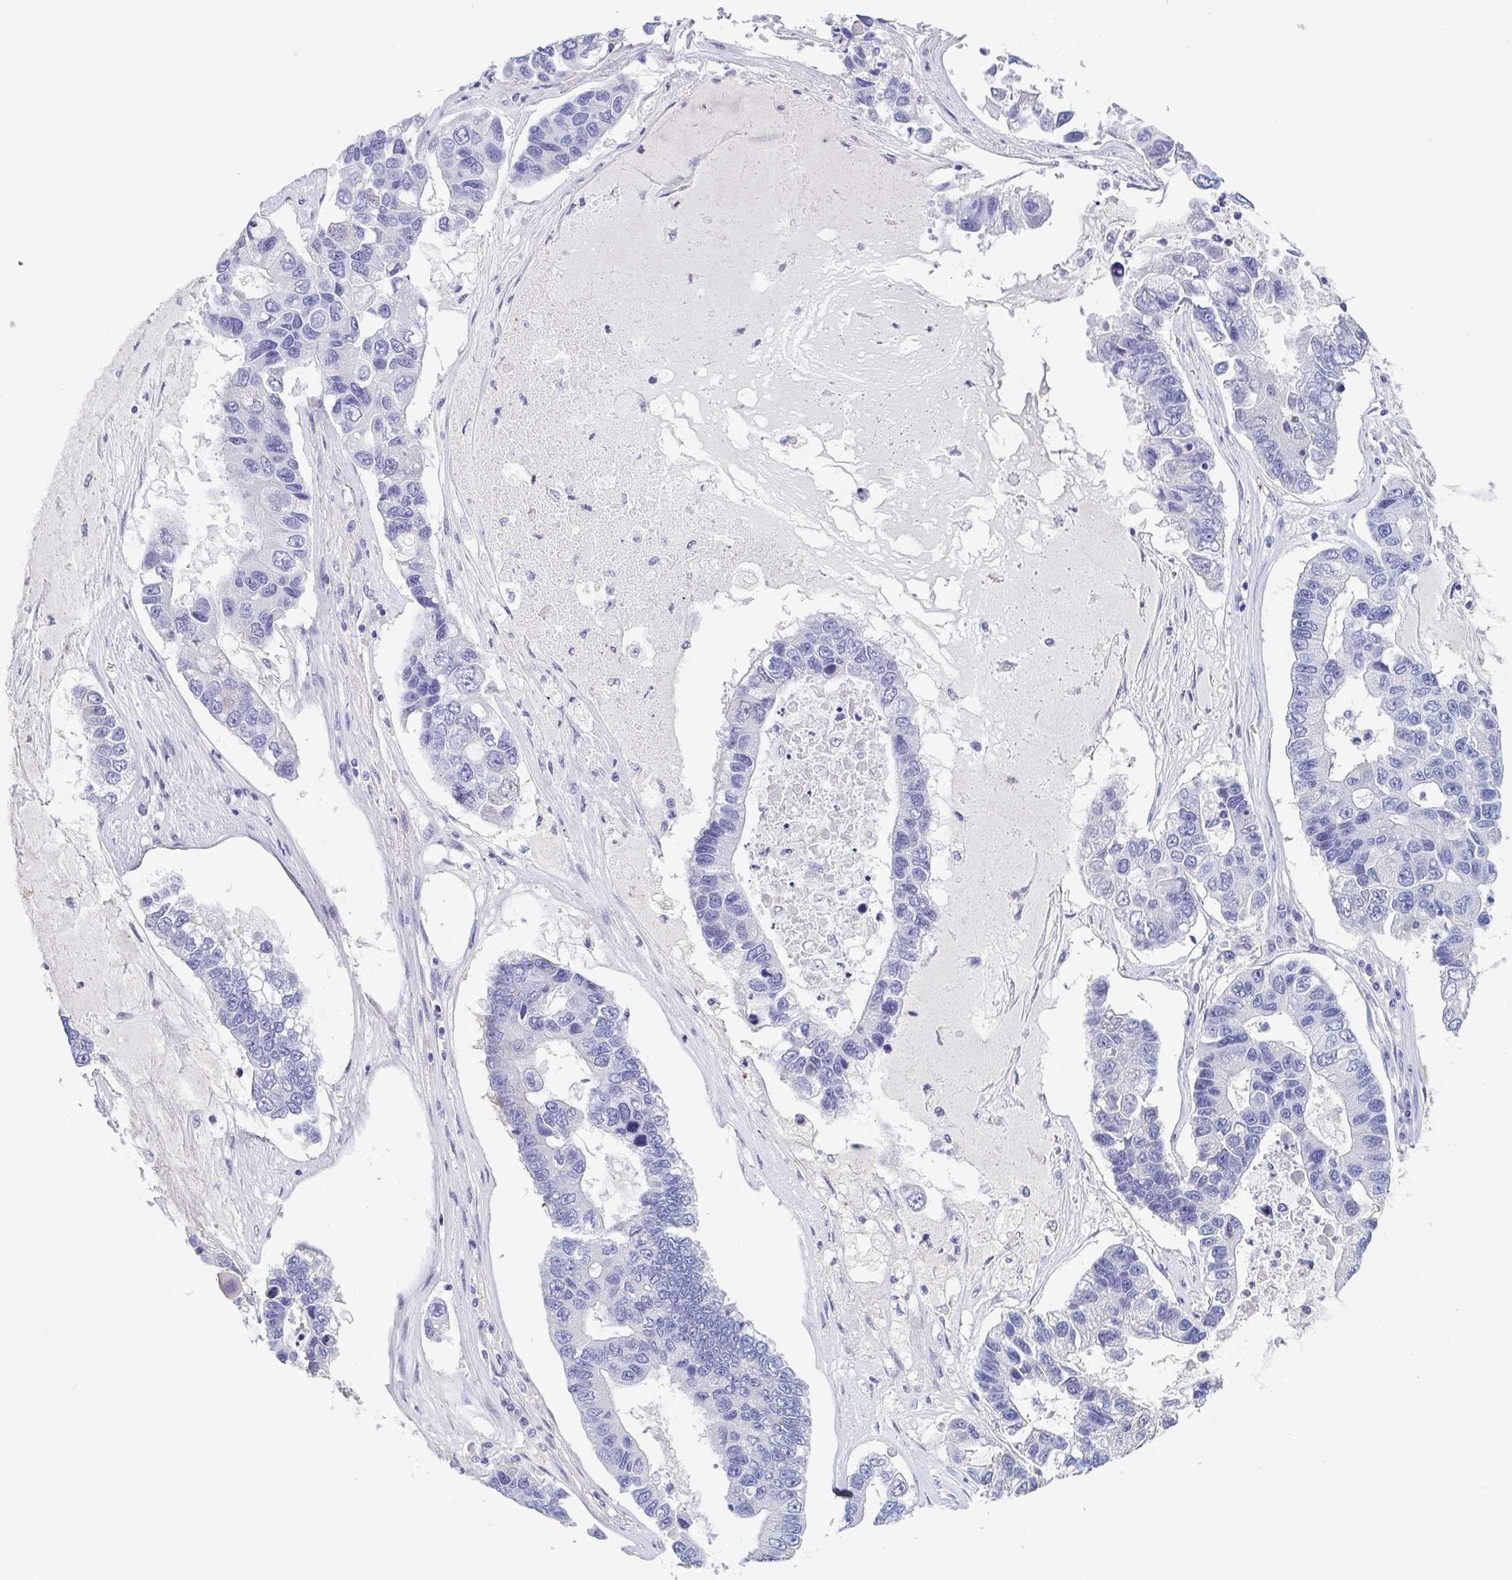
{"staining": {"intensity": "negative", "quantity": "none", "location": "none"}, "tissue": "lung cancer", "cell_type": "Tumor cells", "image_type": "cancer", "snomed": [{"axis": "morphology", "description": "Adenocarcinoma, NOS"}, {"axis": "topography", "description": "Bronchus"}, {"axis": "topography", "description": "Lung"}], "caption": "This micrograph is of lung cancer stained with immunohistochemistry (IHC) to label a protein in brown with the nuclei are counter-stained blue. There is no positivity in tumor cells. (IHC, brightfield microscopy, high magnification).", "gene": "TREH", "patient": {"sex": "female", "age": 51}}